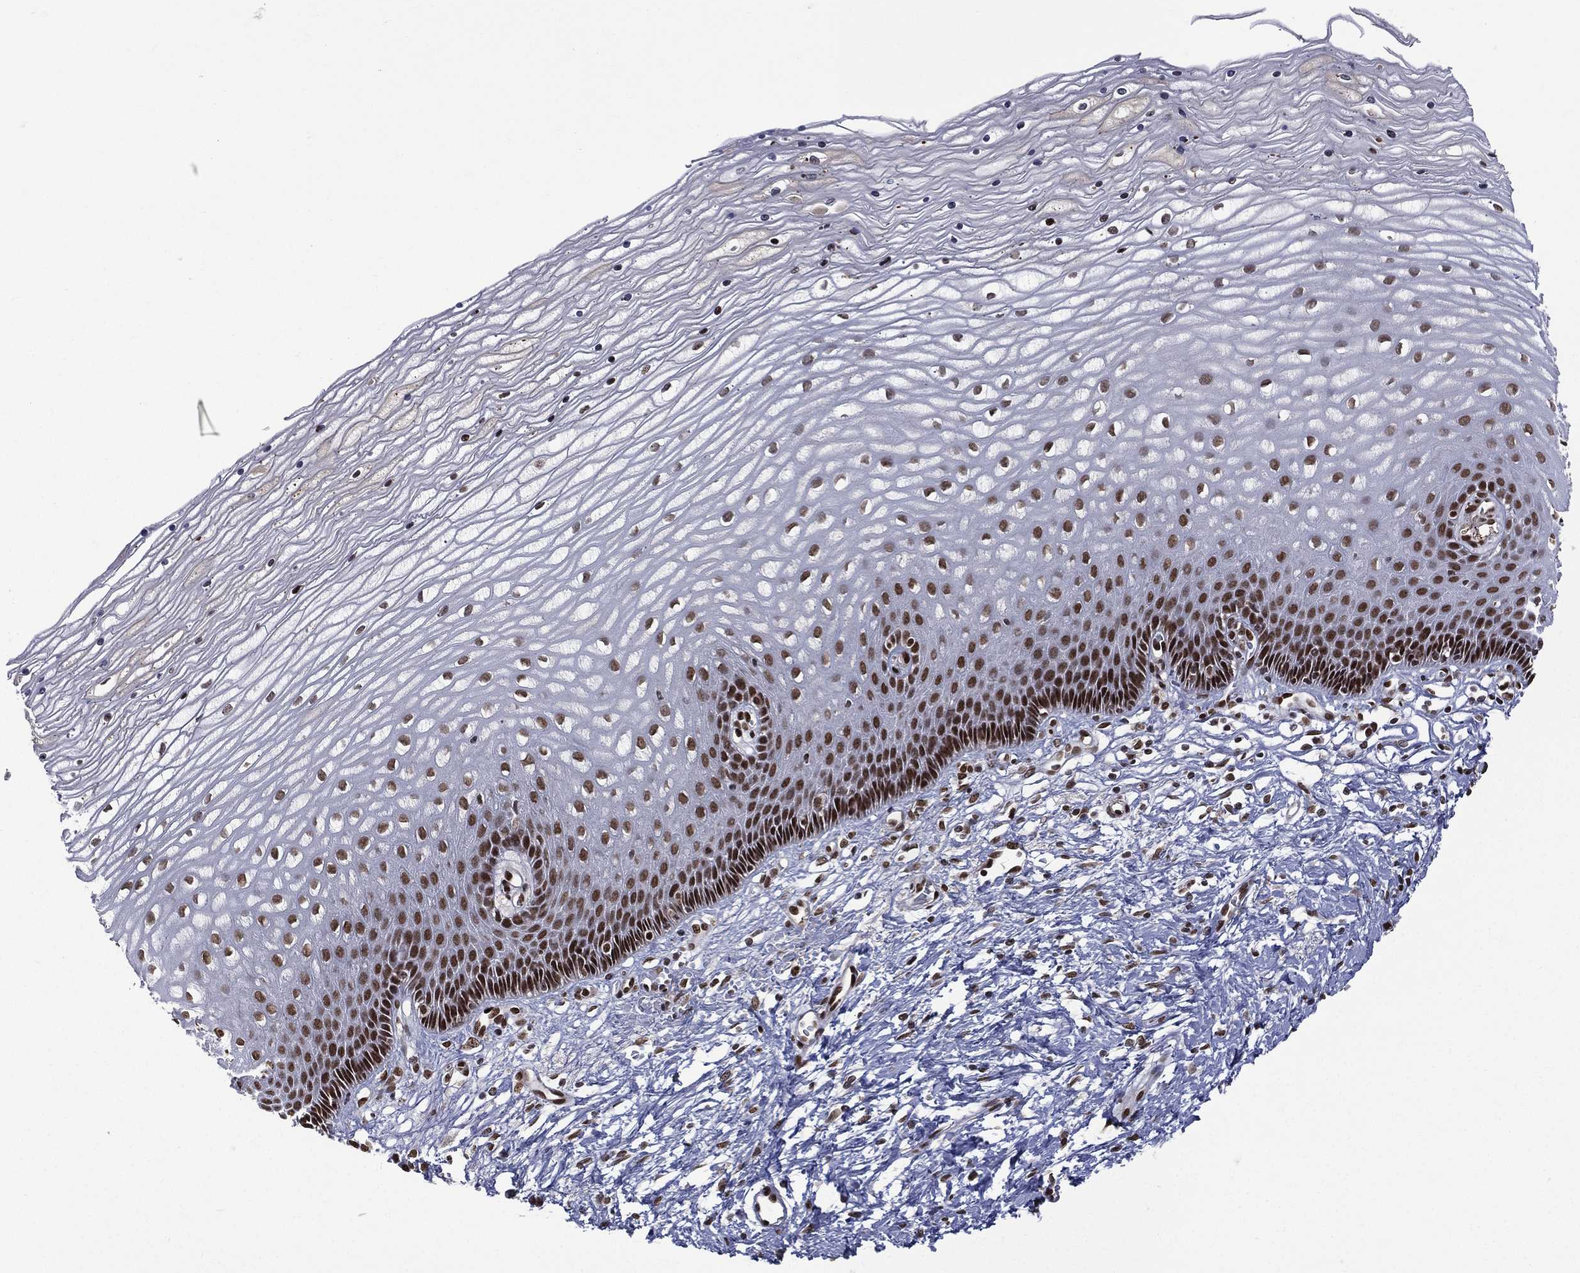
{"staining": {"intensity": "strong", "quantity": "<25%", "location": "nuclear"}, "tissue": "cervix", "cell_type": "Squamous epithelial cells", "image_type": "normal", "snomed": [{"axis": "morphology", "description": "Normal tissue, NOS"}, {"axis": "topography", "description": "Cervix"}], "caption": "IHC of benign cervix displays medium levels of strong nuclear positivity in about <25% of squamous epithelial cells.", "gene": "C5orf24", "patient": {"sex": "female", "age": 35}}